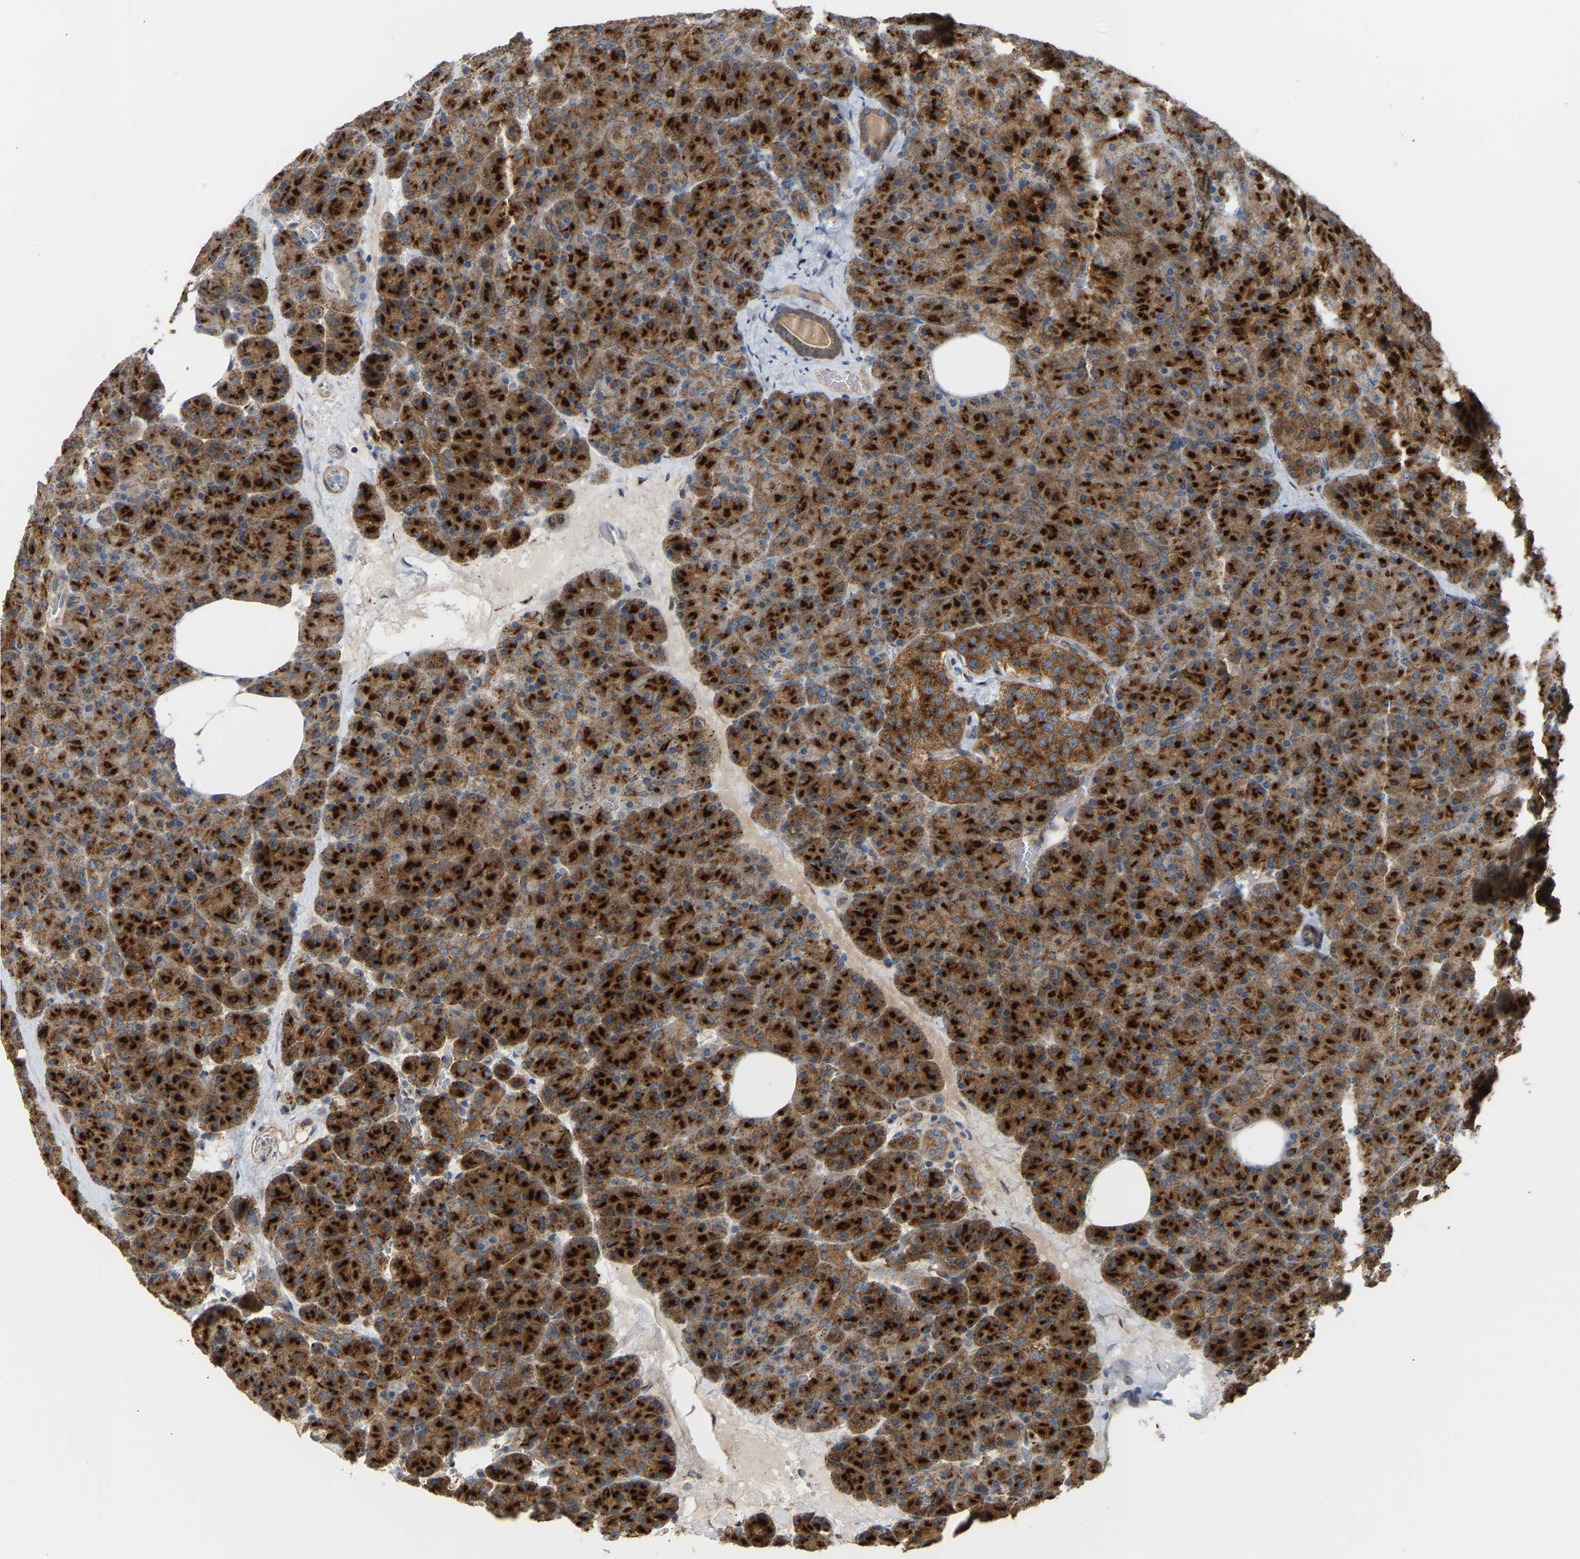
{"staining": {"intensity": "strong", "quantity": ">75%", "location": "cytoplasmic/membranous"}, "tissue": "pancreas", "cell_type": "Exocrine glandular cells", "image_type": "normal", "snomed": [{"axis": "morphology", "description": "Normal tissue, NOS"}, {"axis": "morphology", "description": "Carcinoid, malignant, NOS"}, {"axis": "topography", "description": "Pancreas"}], "caption": "Strong cytoplasmic/membranous protein positivity is present in approximately >75% of exocrine glandular cells in pancreas.", "gene": "YIPF2", "patient": {"sex": "female", "age": 35}}